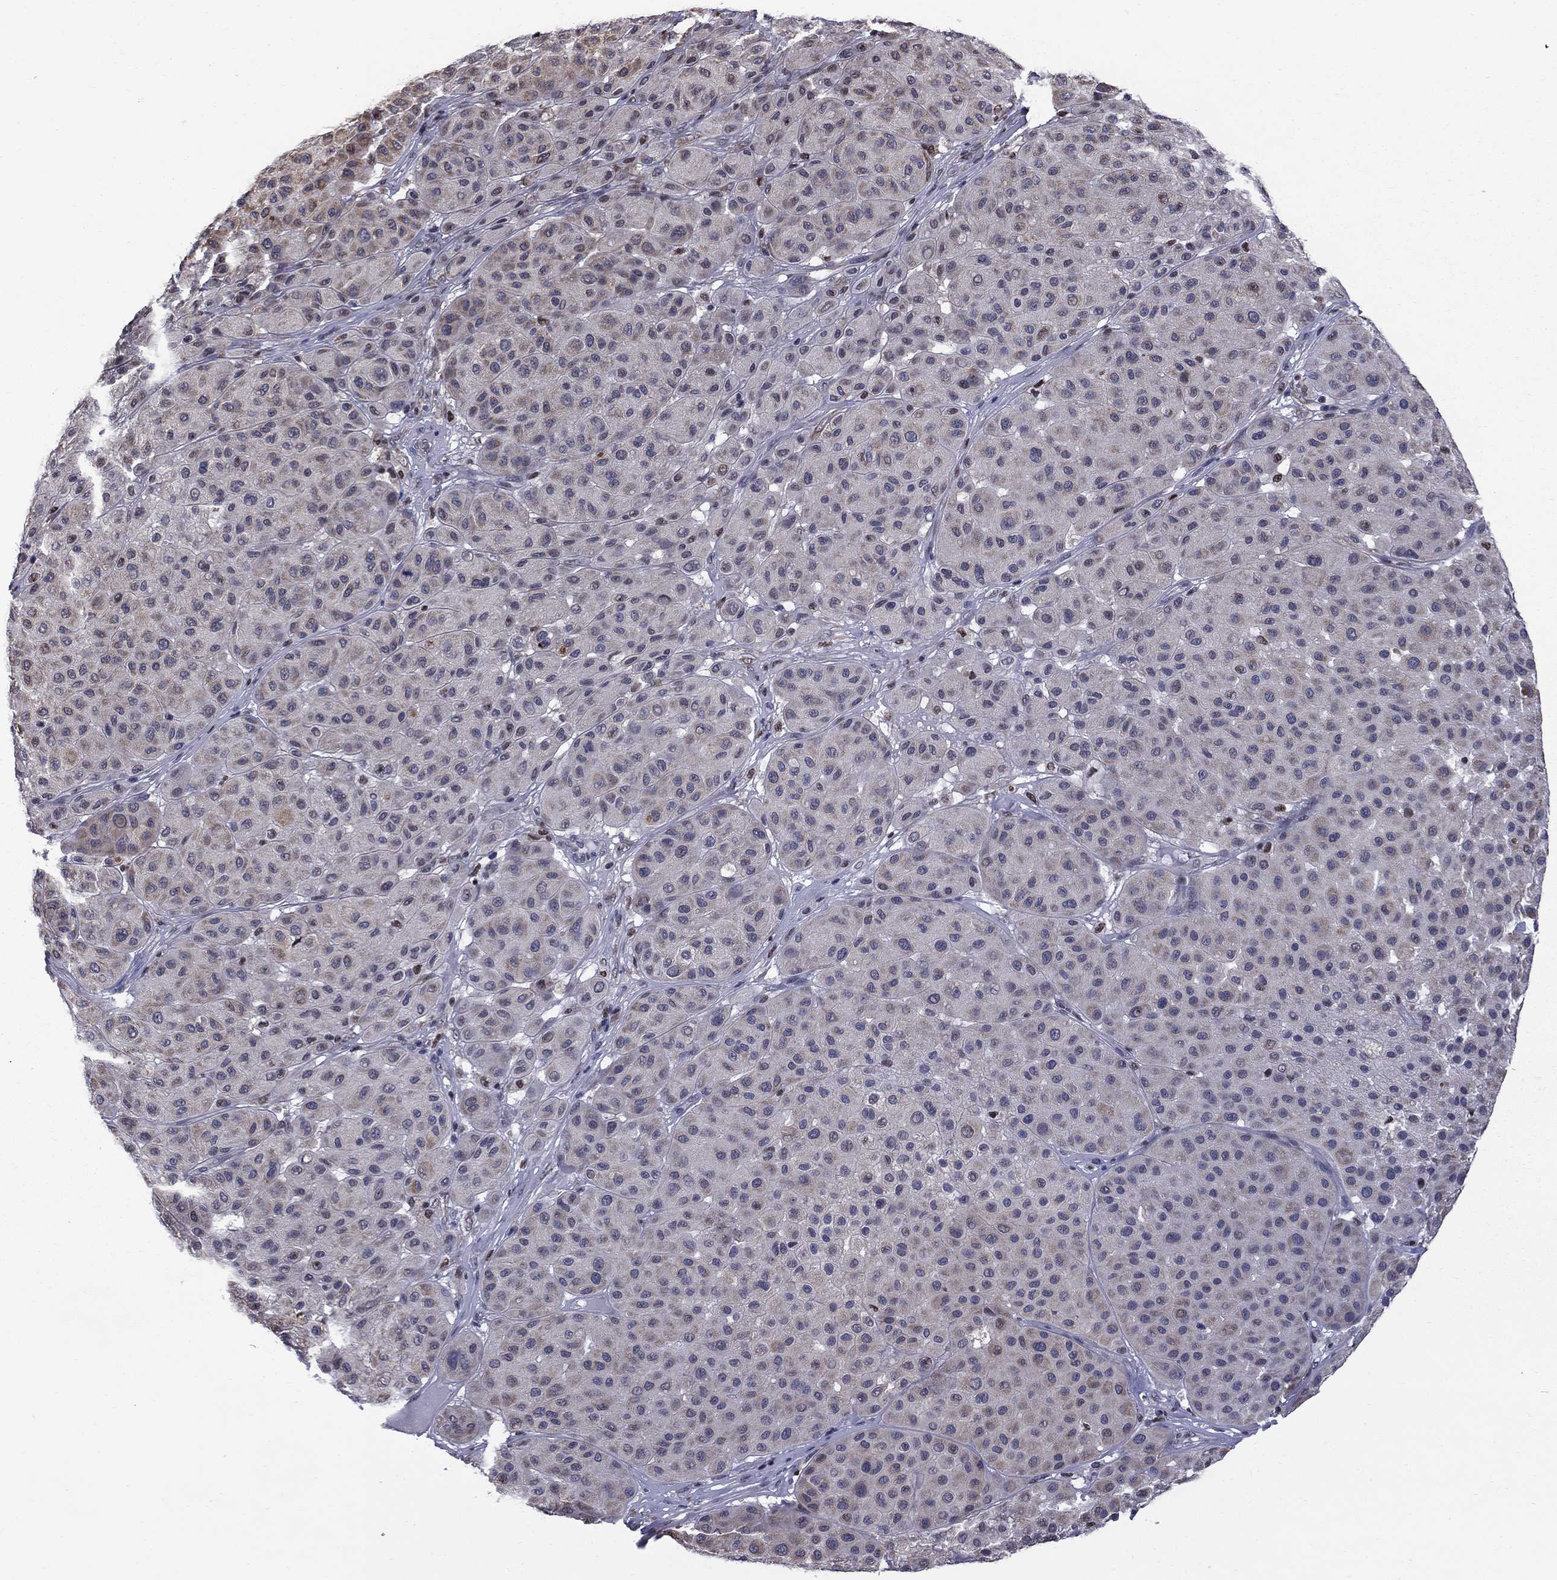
{"staining": {"intensity": "negative", "quantity": "none", "location": "none"}, "tissue": "melanoma", "cell_type": "Tumor cells", "image_type": "cancer", "snomed": [{"axis": "morphology", "description": "Malignant melanoma, Metastatic site"}, {"axis": "topography", "description": "Smooth muscle"}], "caption": "Immunohistochemistry image of human malignant melanoma (metastatic site) stained for a protein (brown), which displays no positivity in tumor cells.", "gene": "HSPB2", "patient": {"sex": "male", "age": 41}}